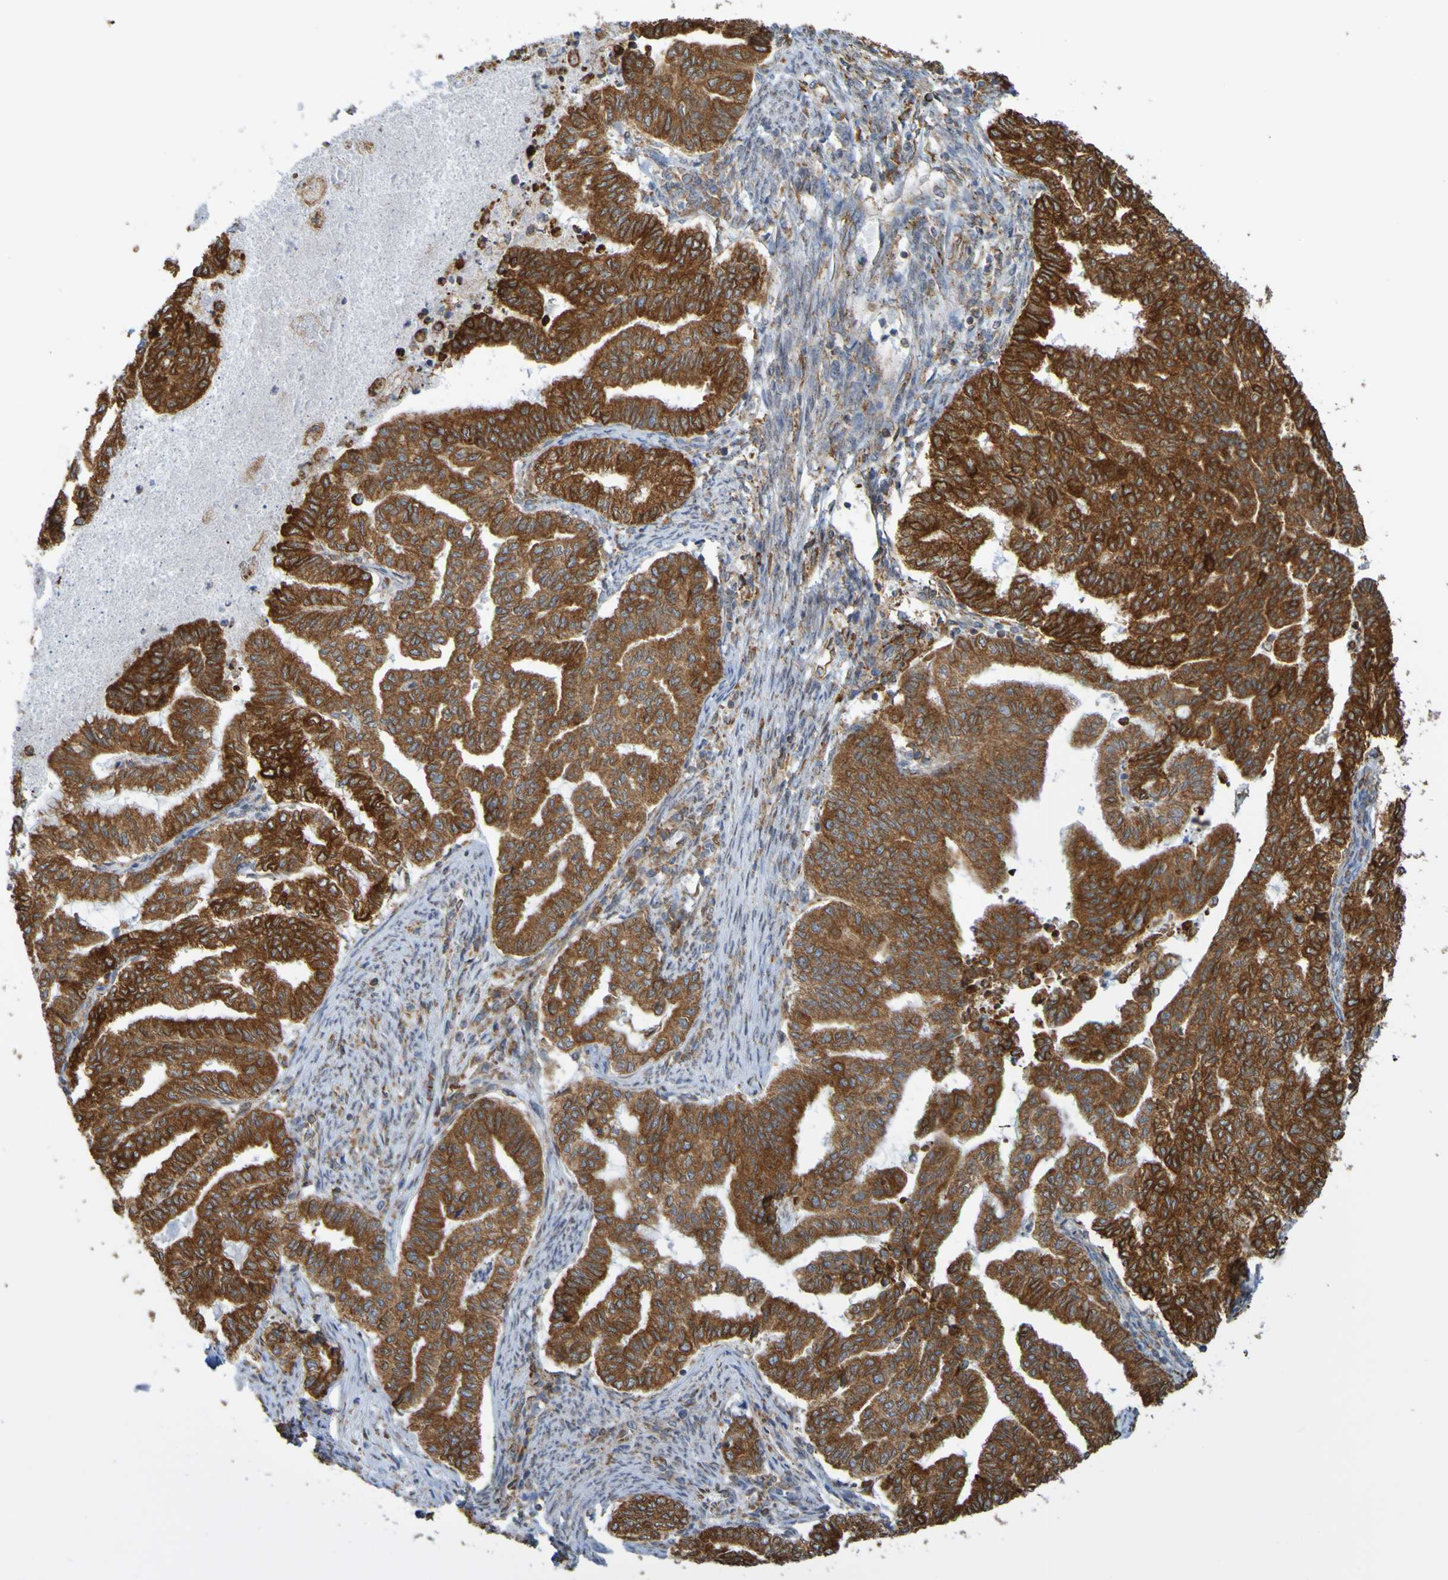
{"staining": {"intensity": "strong", "quantity": "<25%", "location": "cytoplasmic/membranous"}, "tissue": "endometrial cancer", "cell_type": "Tumor cells", "image_type": "cancer", "snomed": [{"axis": "morphology", "description": "Adenocarcinoma, NOS"}, {"axis": "topography", "description": "Endometrium"}], "caption": "Human adenocarcinoma (endometrial) stained for a protein (brown) demonstrates strong cytoplasmic/membranous positive expression in approximately <25% of tumor cells.", "gene": "PDIA3", "patient": {"sex": "female", "age": 79}}